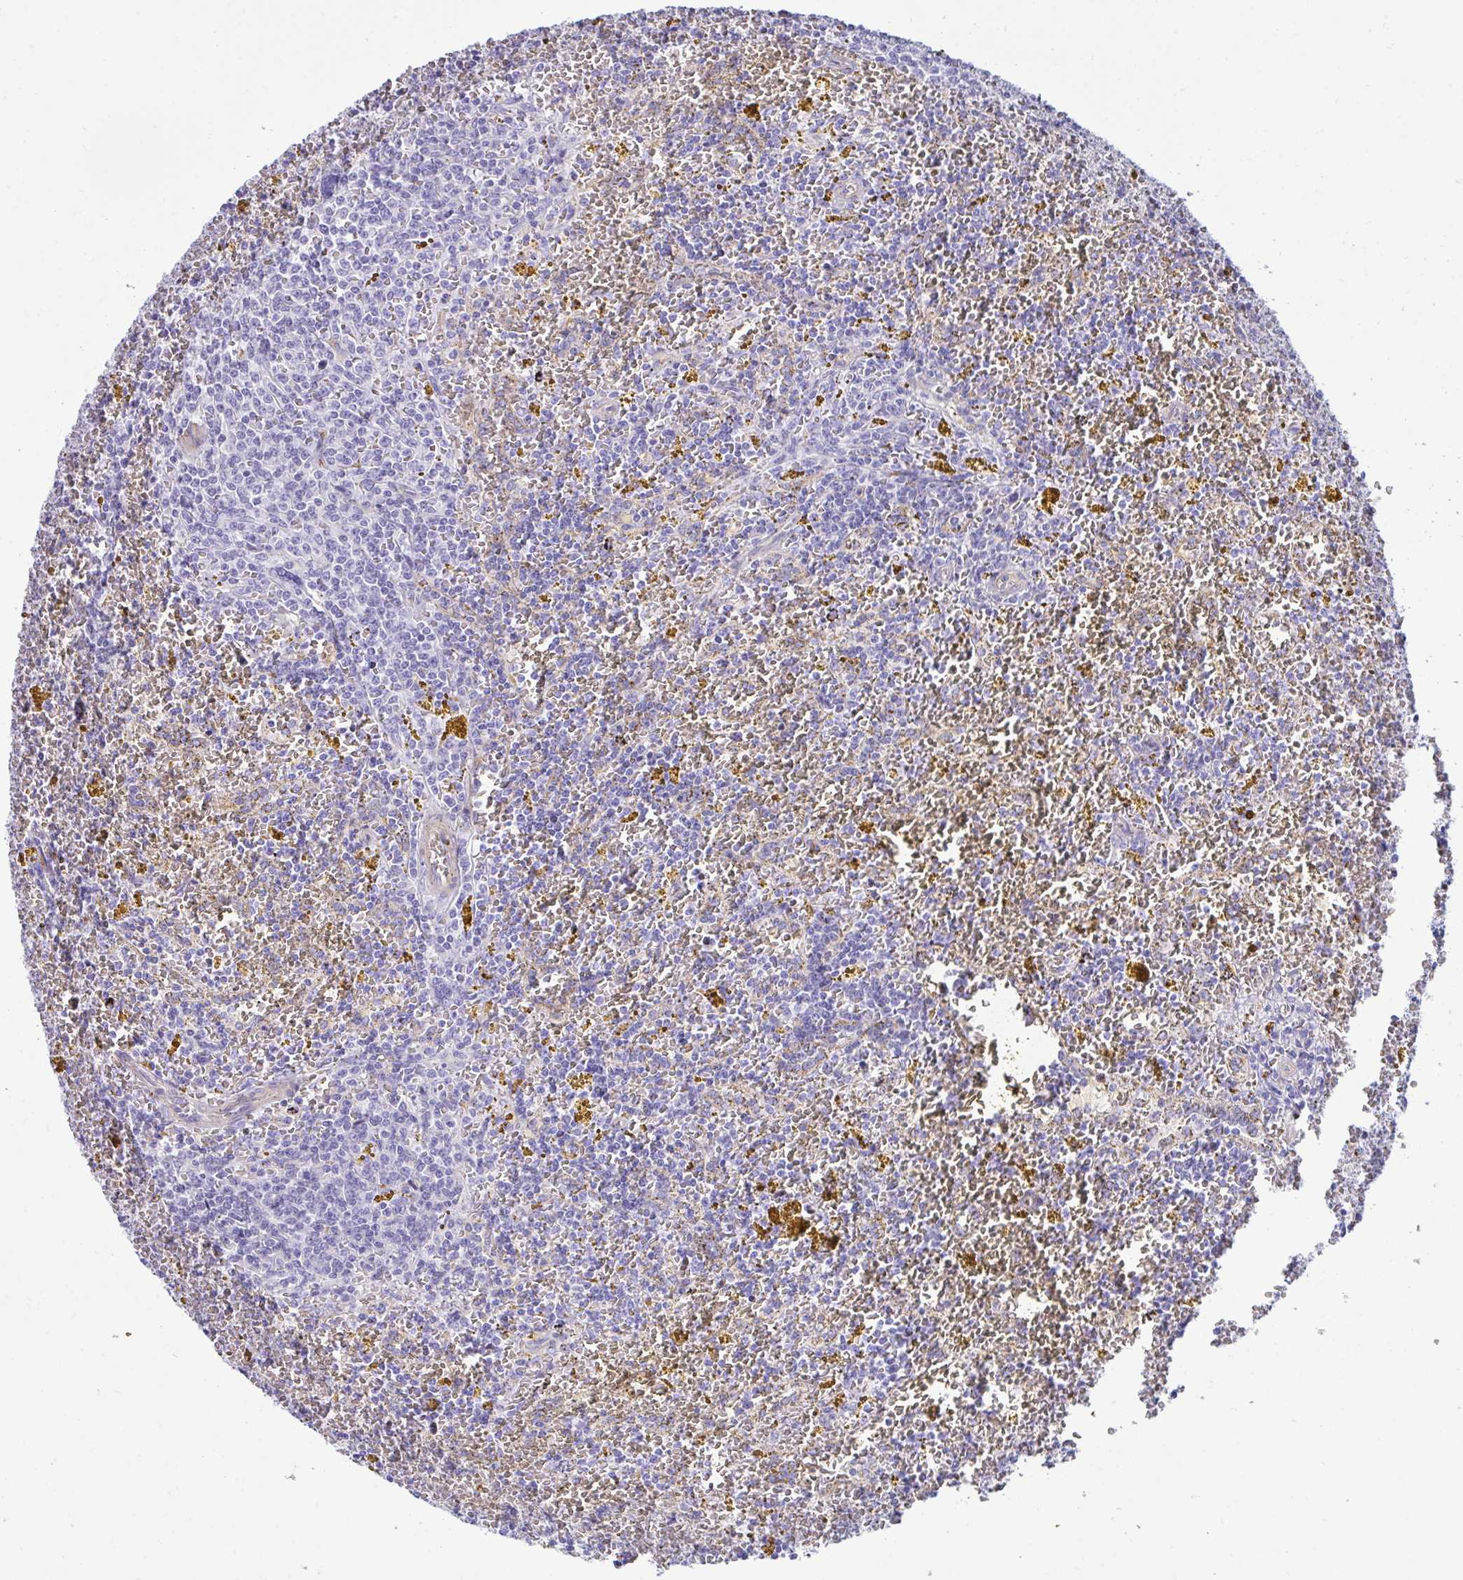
{"staining": {"intensity": "negative", "quantity": "none", "location": "none"}, "tissue": "lymphoma", "cell_type": "Tumor cells", "image_type": "cancer", "snomed": [{"axis": "morphology", "description": "Malignant lymphoma, non-Hodgkin's type, Low grade"}, {"axis": "topography", "description": "Spleen"}, {"axis": "topography", "description": "Lymph node"}], "caption": "Histopathology image shows no significant protein expression in tumor cells of lymphoma.", "gene": "UBL3", "patient": {"sex": "female", "age": 66}}